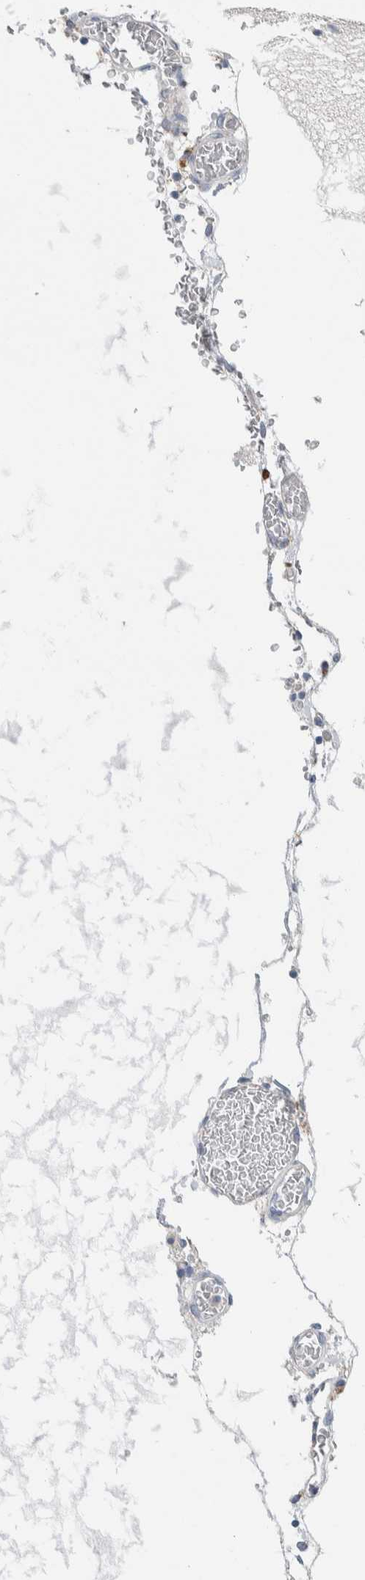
{"staining": {"intensity": "negative", "quantity": "none", "location": "none"}, "tissue": "cerebellum", "cell_type": "Cells in granular layer", "image_type": "normal", "snomed": [{"axis": "morphology", "description": "Normal tissue, NOS"}, {"axis": "topography", "description": "Cerebellum"}], "caption": "A high-resolution micrograph shows immunohistochemistry (IHC) staining of benign cerebellum, which reveals no significant staining in cells in granular layer. (IHC, brightfield microscopy, high magnification).", "gene": "ENGASE", "patient": {"sex": "male", "age": 57}}